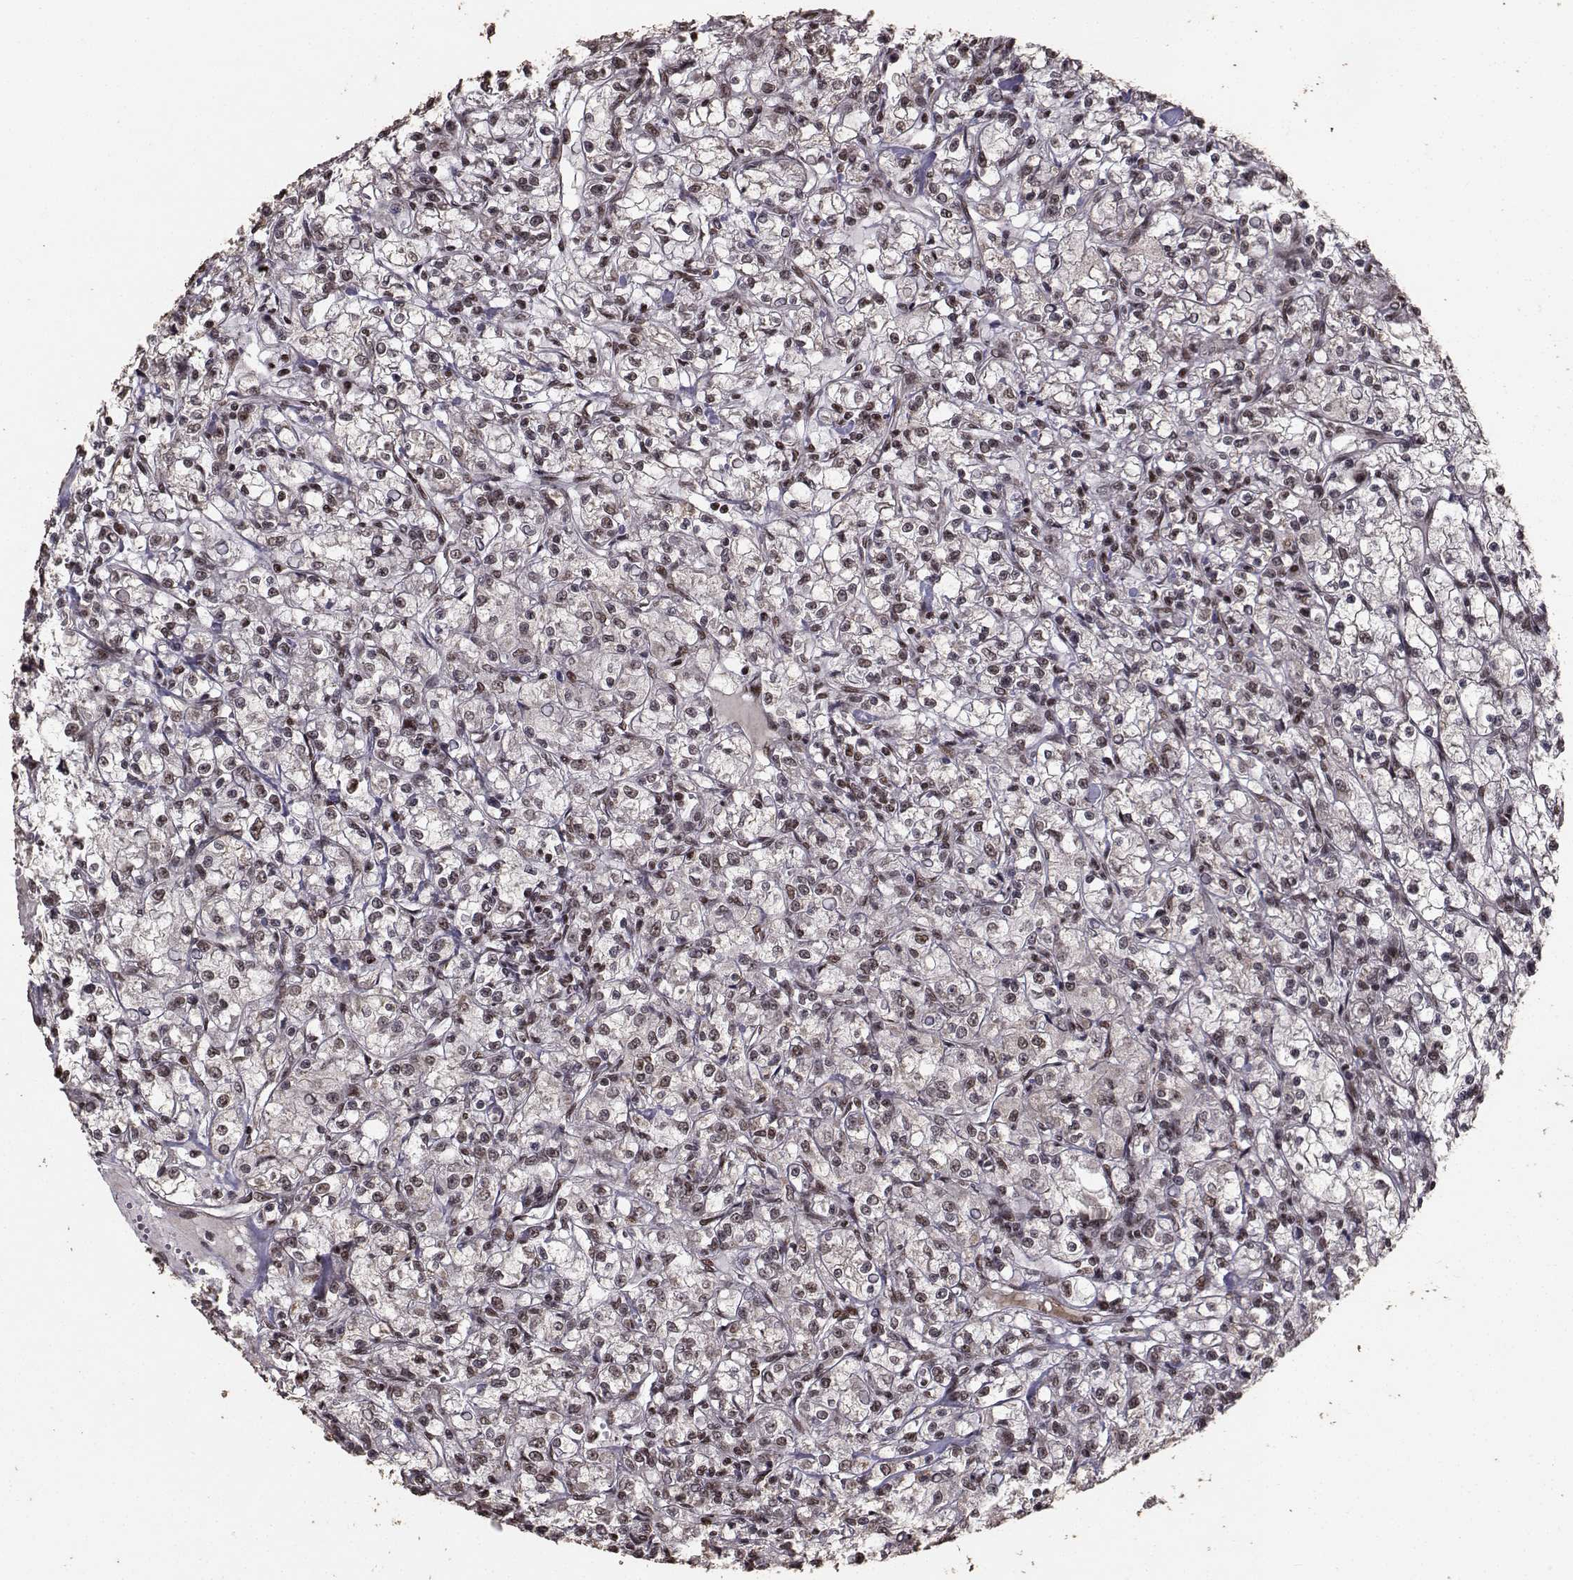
{"staining": {"intensity": "strong", "quantity": "25%-75%", "location": "nuclear"}, "tissue": "renal cancer", "cell_type": "Tumor cells", "image_type": "cancer", "snomed": [{"axis": "morphology", "description": "Adenocarcinoma, NOS"}, {"axis": "topography", "description": "Kidney"}], "caption": "Tumor cells display high levels of strong nuclear expression in about 25%-75% of cells in human renal adenocarcinoma.", "gene": "SF1", "patient": {"sex": "female", "age": 59}}